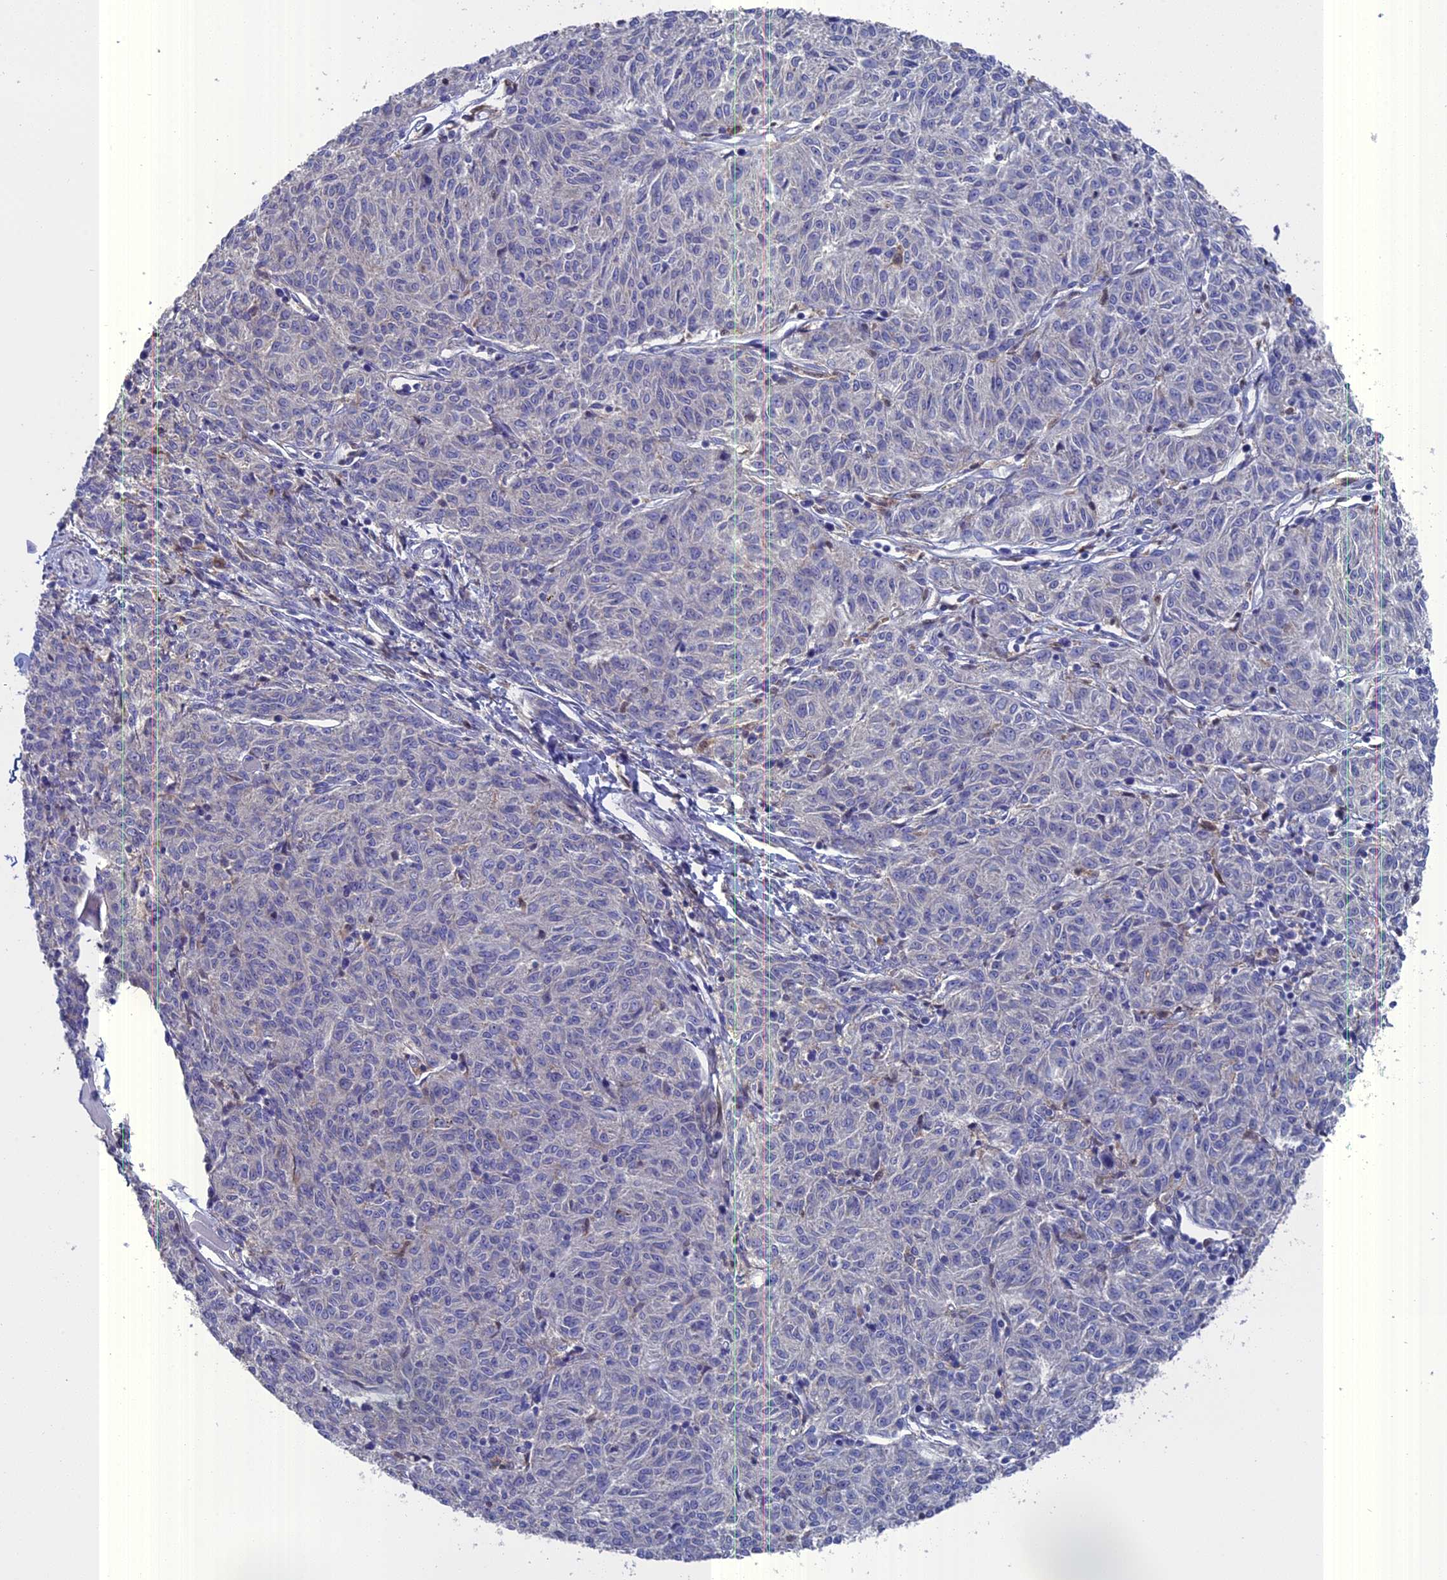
{"staining": {"intensity": "negative", "quantity": "none", "location": "none"}, "tissue": "melanoma", "cell_type": "Tumor cells", "image_type": "cancer", "snomed": [{"axis": "morphology", "description": "Malignant melanoma, NOS"}, {"axis": "topography", "description": "Skin"}], "caption": "Tumor cells show no significant staining in melanoma.", "gene": "NCF4", "patient": {"sex": "female", "age": 72}}